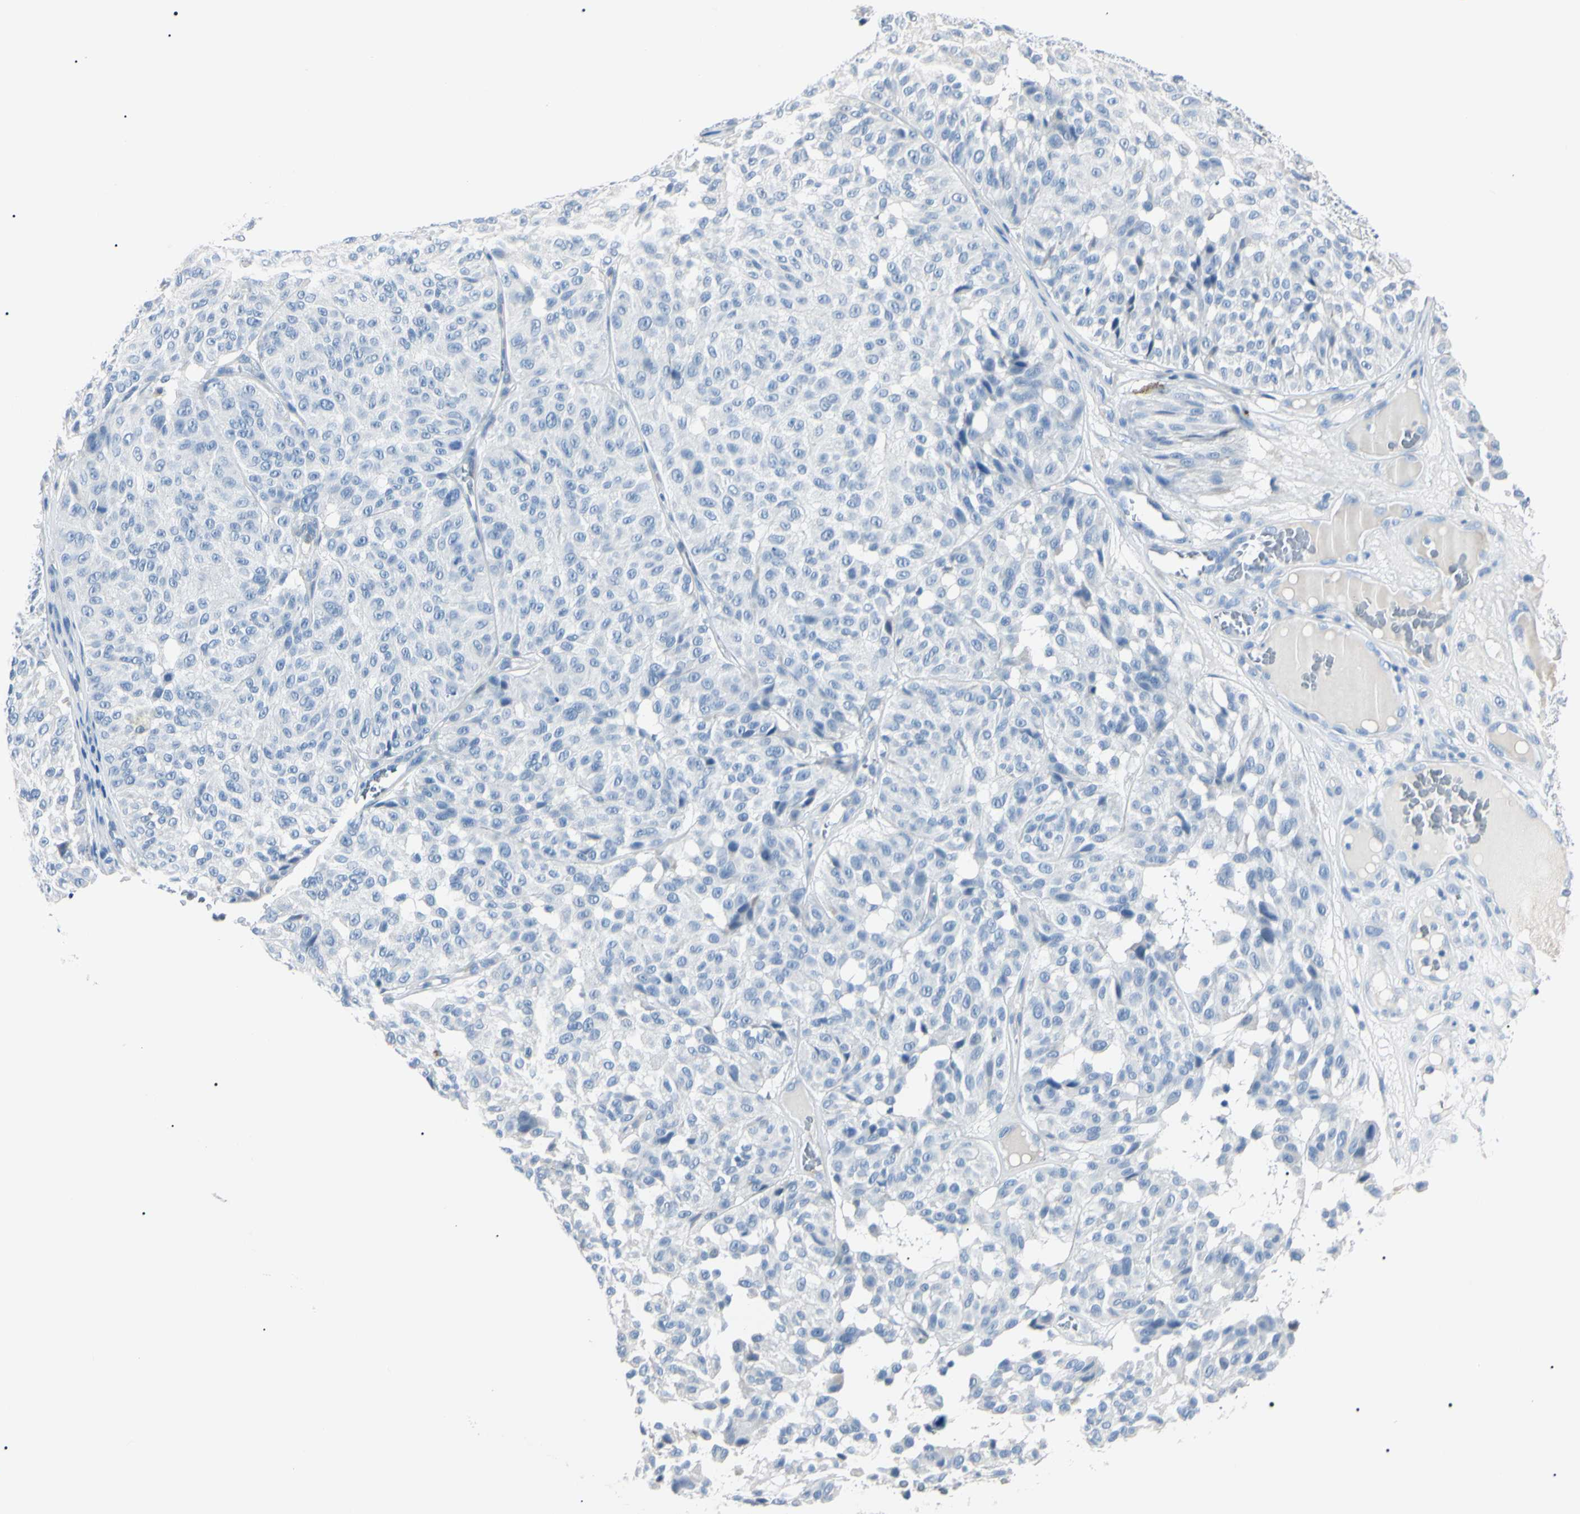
{"staining": {"intensity": "negative", "quantity": "none", "location": "none"}, "tissue": "melanoma", "cell_type": "Tumor cells", "image_type": "cancer", "snomed": [{"axis": "morphology", "description": "Malignant melanoma, NOS"}, {"axis": "topography", "description": "Skin"}], "caption": "High power microscopy histopathology image of an IHC micrograph of malignant melanoma, revealing no significant positivity in tumor cells.", "gene": "CA2", "patient": {"sex": "female", "age": 46}}